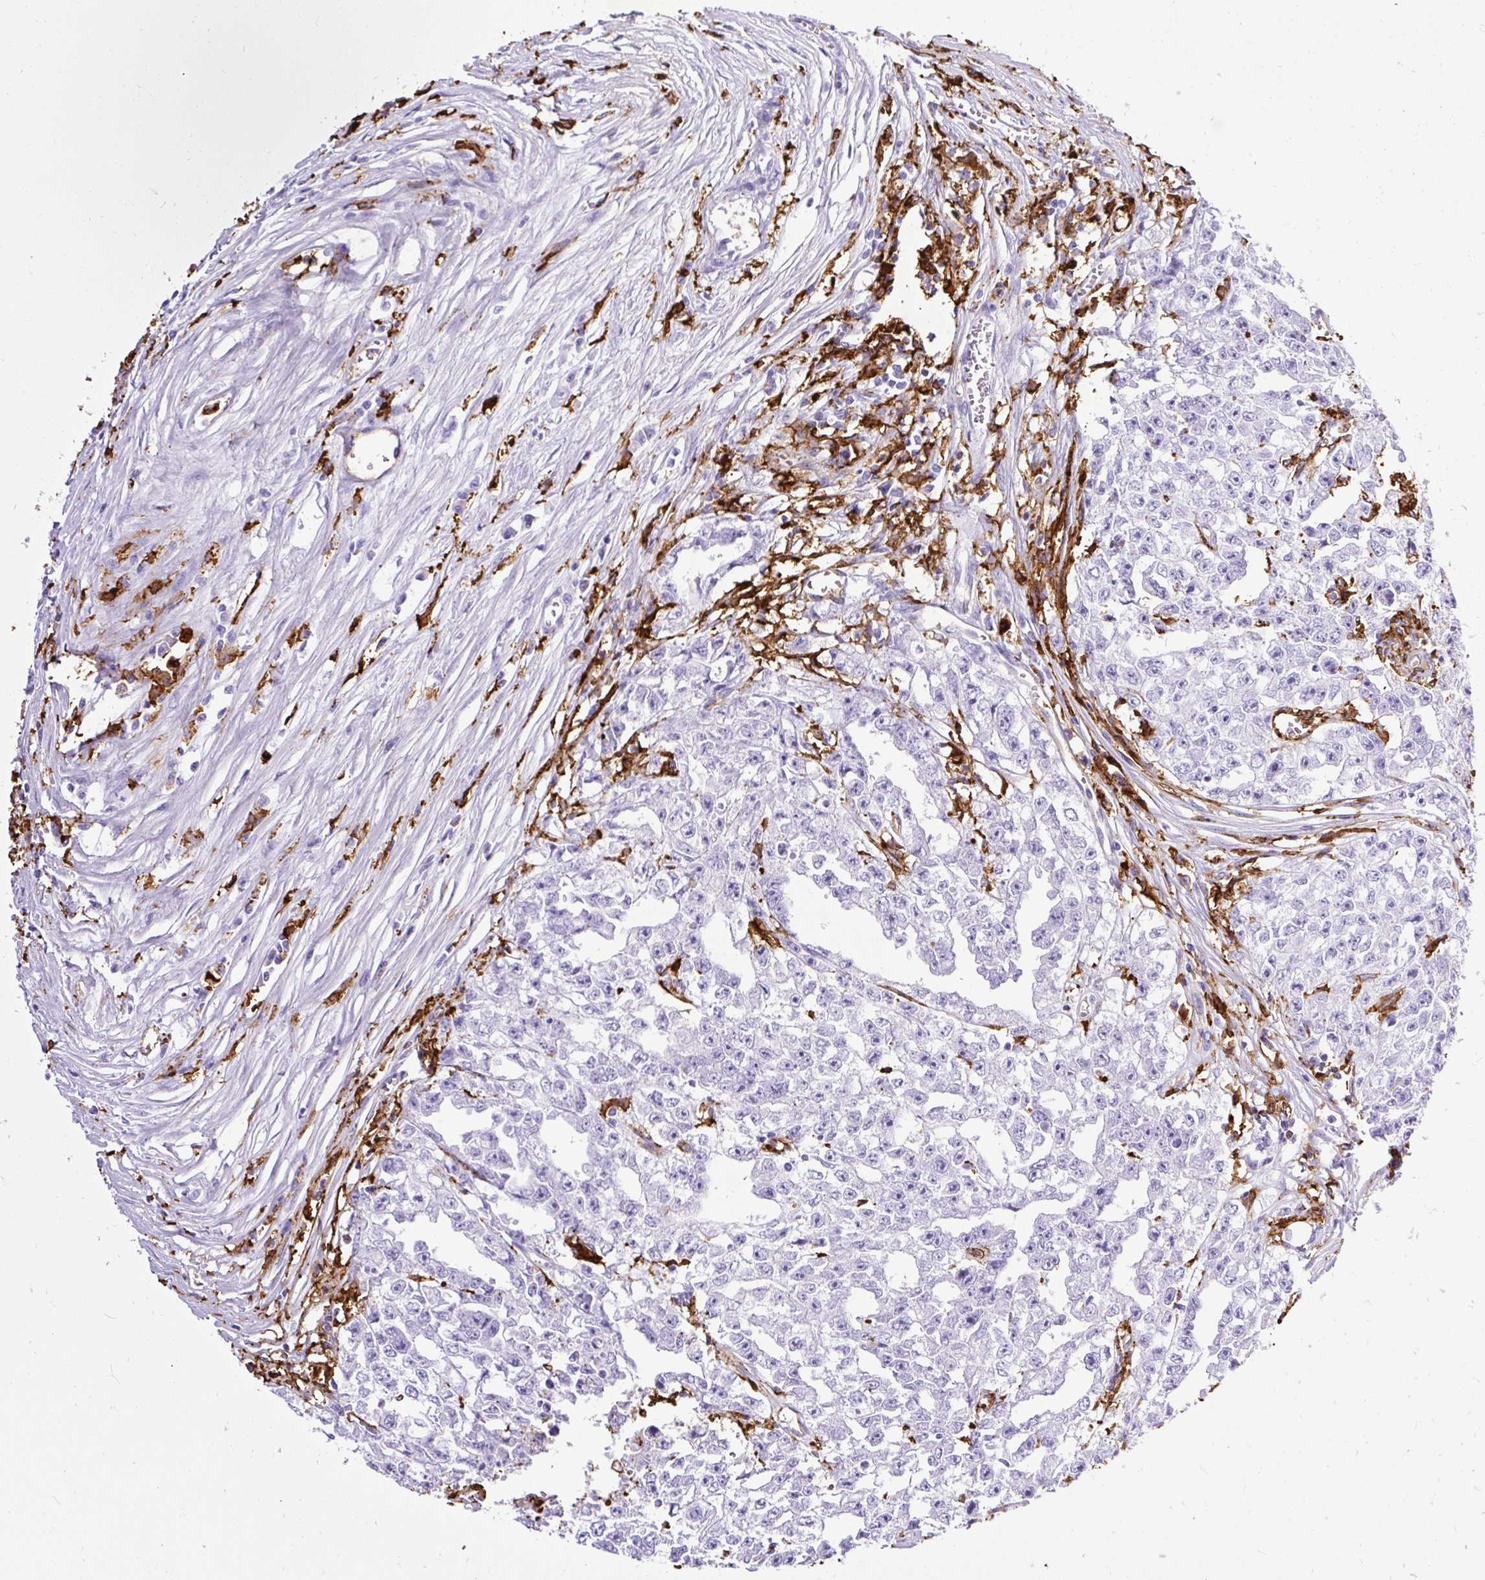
{"staining": {"intensity": "negative", "quantity": "none", "location": "none"}, "tissue": "testis cancer", "cell_type": "Tumor cells", "image_type": "cancer", "snomed": [{"axis": "morphology", "description": "Seminoma, NOS"}, {"axis": "morphology", "description": "Carcinoma, Embryonal, NOS"}, {"axis": "topography", "description": "Testis"}], "caption": "Testis cancer (seminoma) was stained to show a protein in brown. There is no significant positivity in tumor cells.", "gene": "HLA-DRA", "patient": {"sex": "male", "age": 43}}